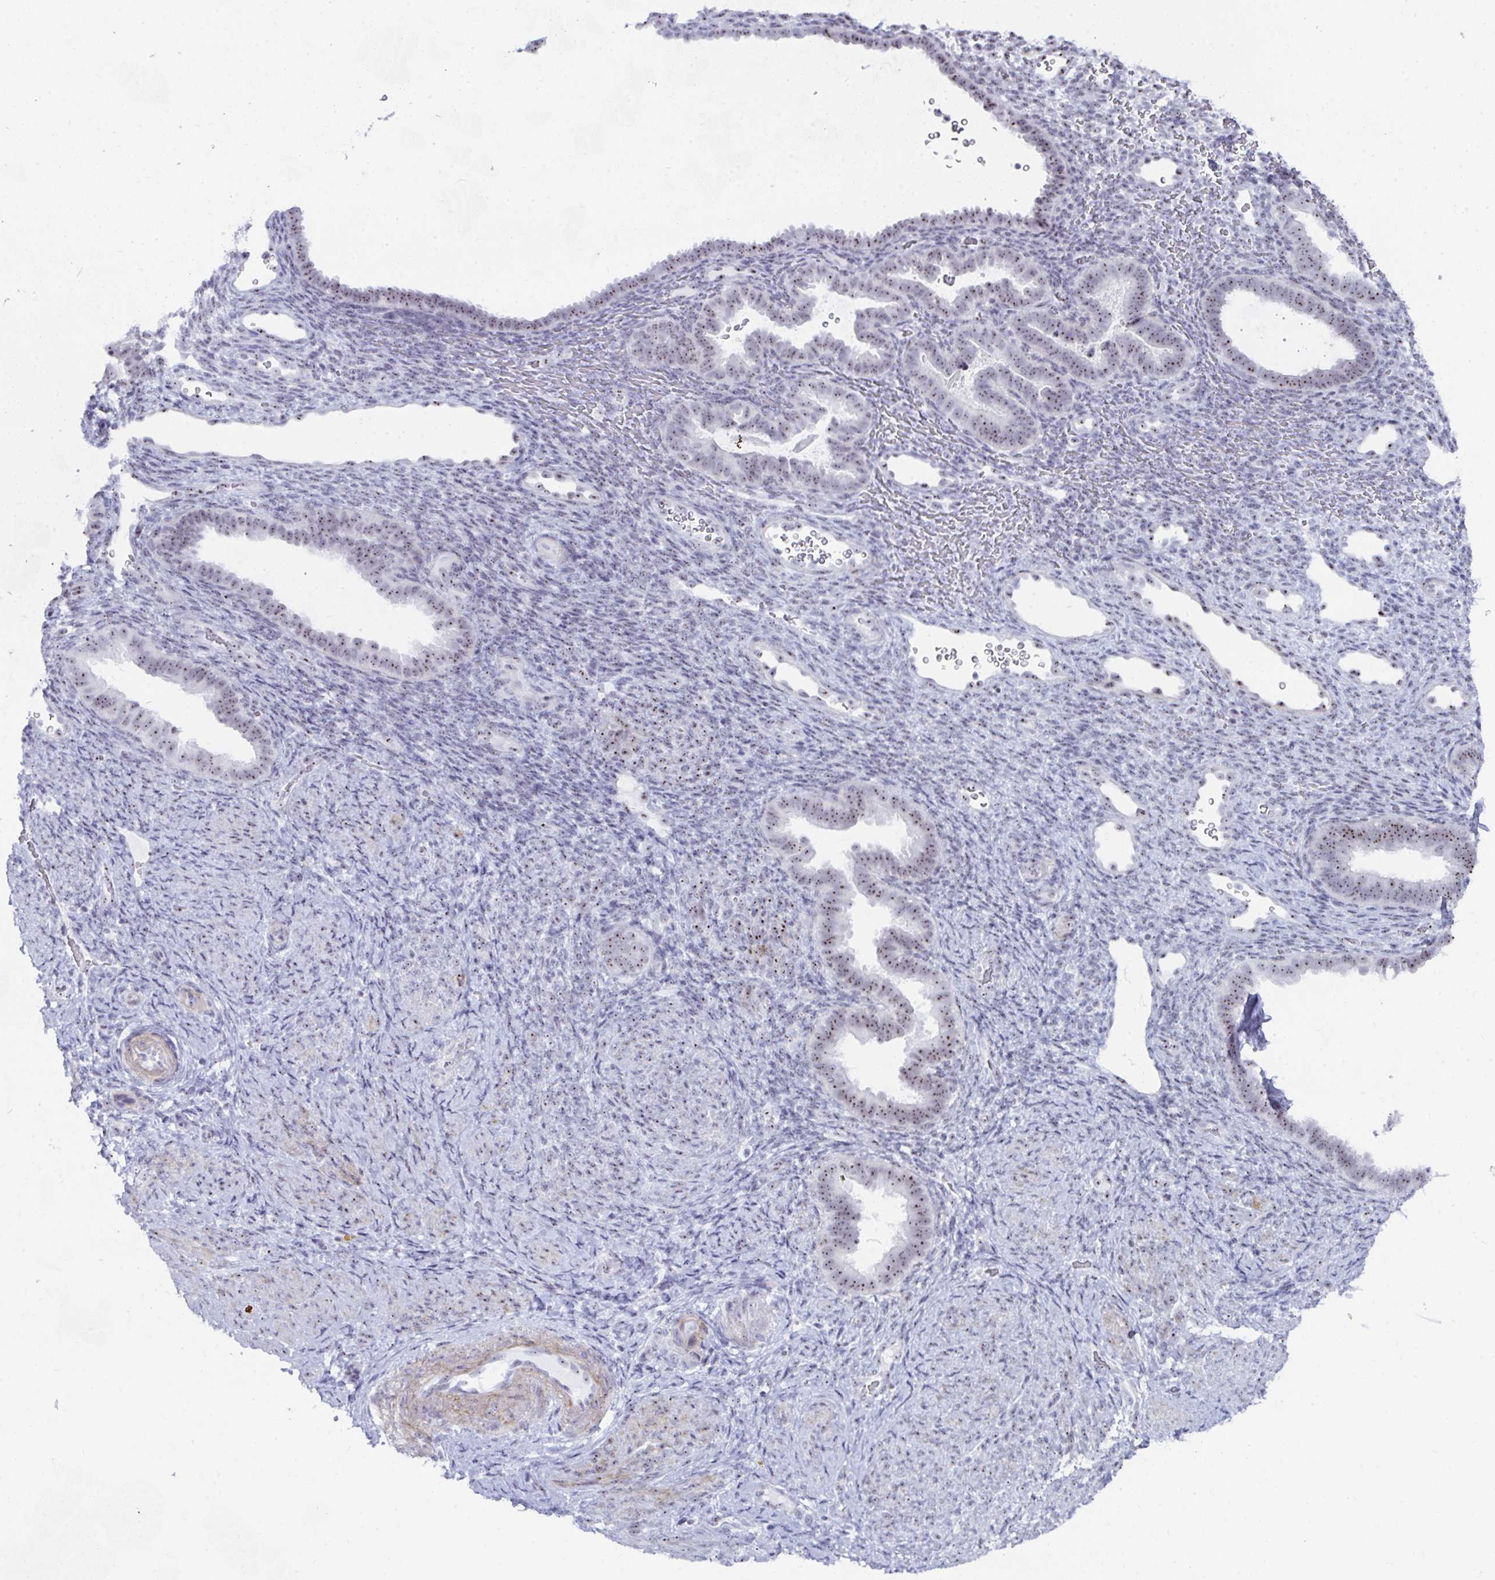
{"staining": {"intensity": "moderate", "quantity": "<25%", "location": "nuclear"}, "tissue": "endometrium", "cell_type": "Cells in endometrial stroma", "image_type": "normal", "snomed": [{"axis": "morphology", "description": "Normal tissue, NOS"}, {"axis": "topography", "description": "Endometrium"}], "caption": "Protein positivity by IHC reveals moderate nuclear positivity in about <25% of cells in endometrial stroma in normal endometrium. (Stains: DAB in brown, nuclei in blue, Microscopy: brightfield microscopy at high magnification).", "gene": "NOP10", "patient": {"sex": "female", "age": 34}}